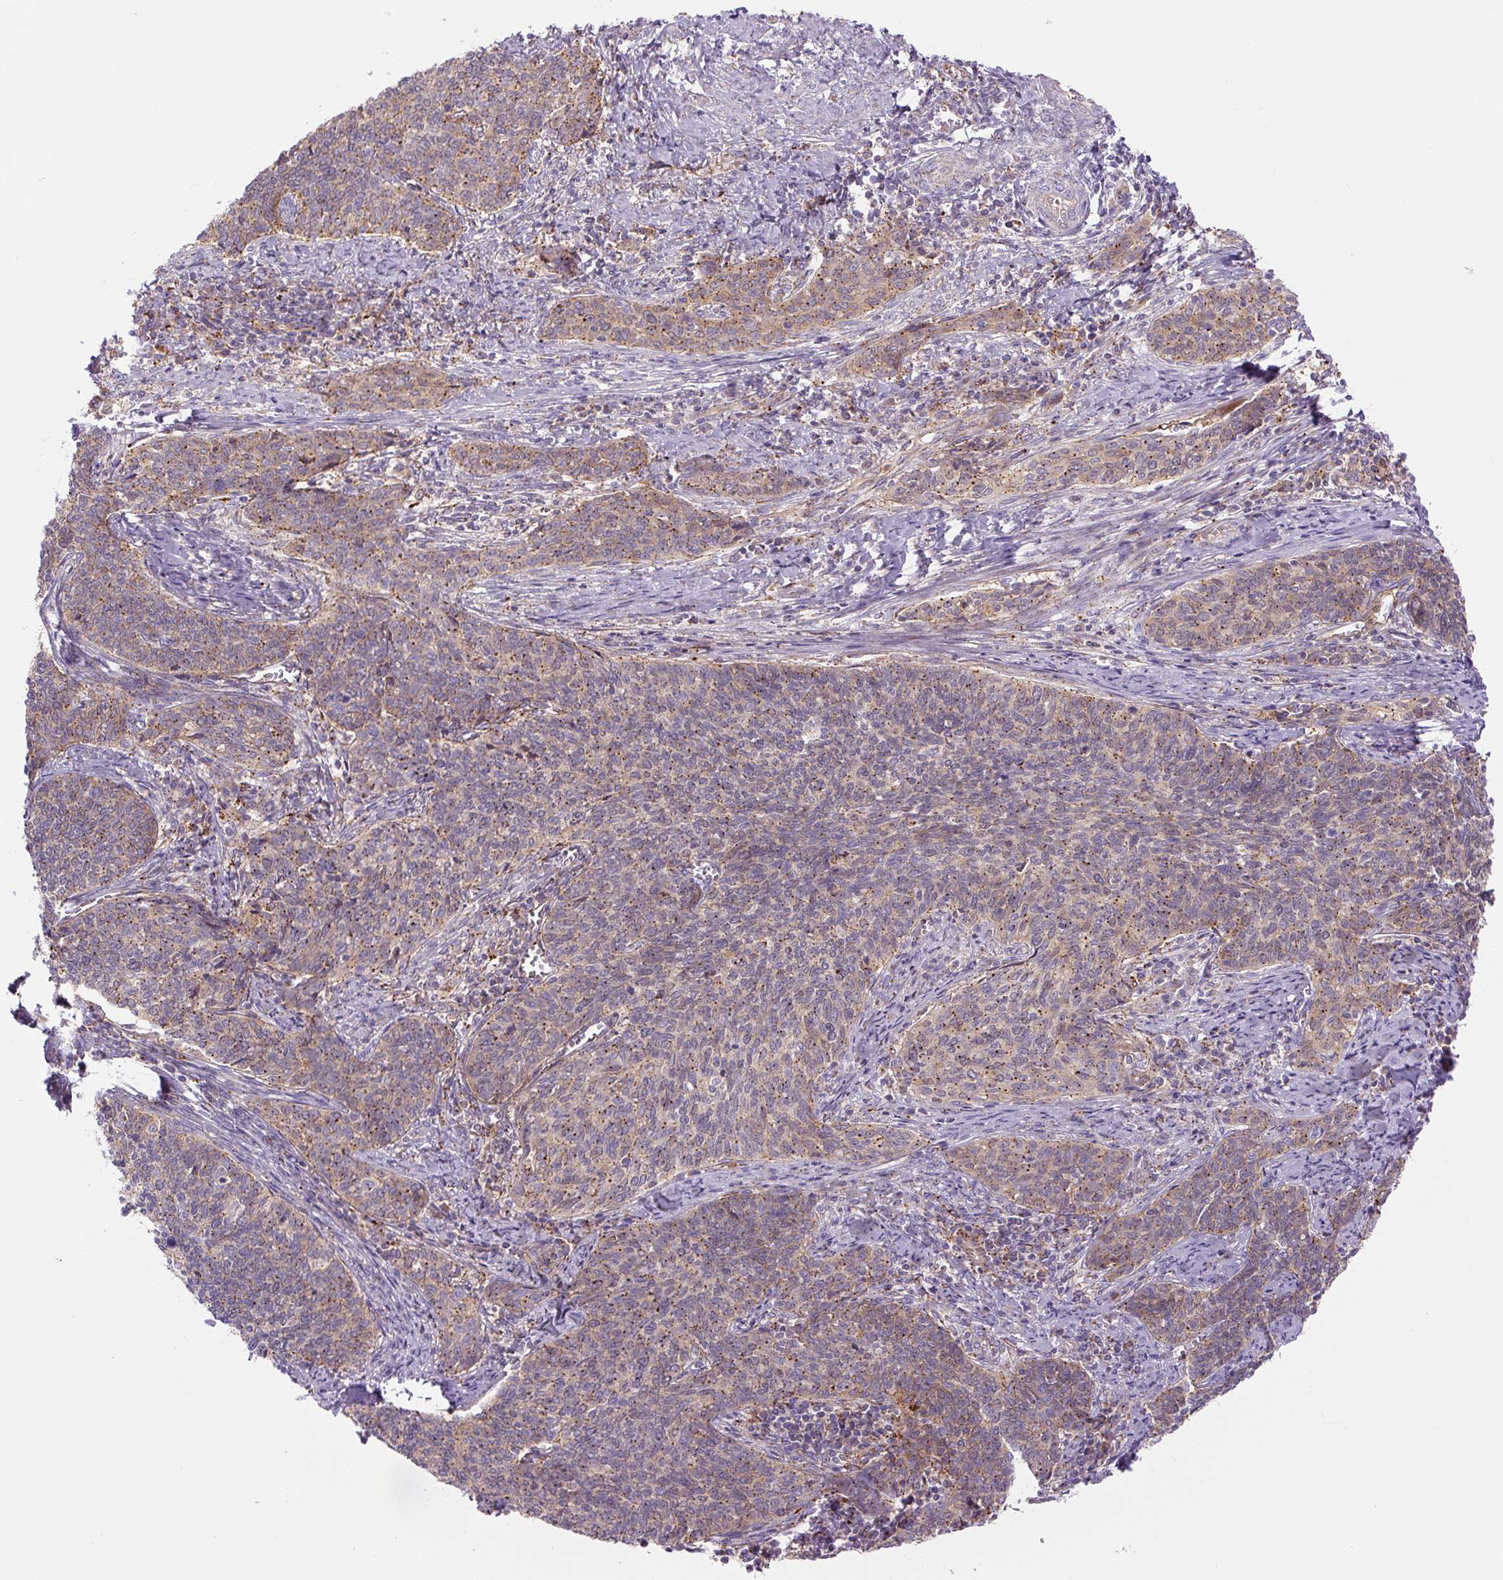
{"staining": {"intensity": "moderate", "quantity": "25%-75%", "location": "cytoplasmic/membranous"}, "tissue": "cervical cancer", "cell_type": "Tumor cells", "image_type": "cancer", "snomed": [{"axis": "morphology", "description": "Squamous cell carcinoma, NOS"}, {"axis": "topography", "description": "Cervix"}], "caption": "Immunohistochemistry (IHC) (DAB (3,3'-diaminobenzidine)) staining of cervical cancer (squamous cell carcinoma) reveals moderate cytoplasmic/membranous protein staining in approximately 25%-75% of tumor cells.", "gene": "ZSWIM7", "patient": {"sex": "female", "age": 39}}